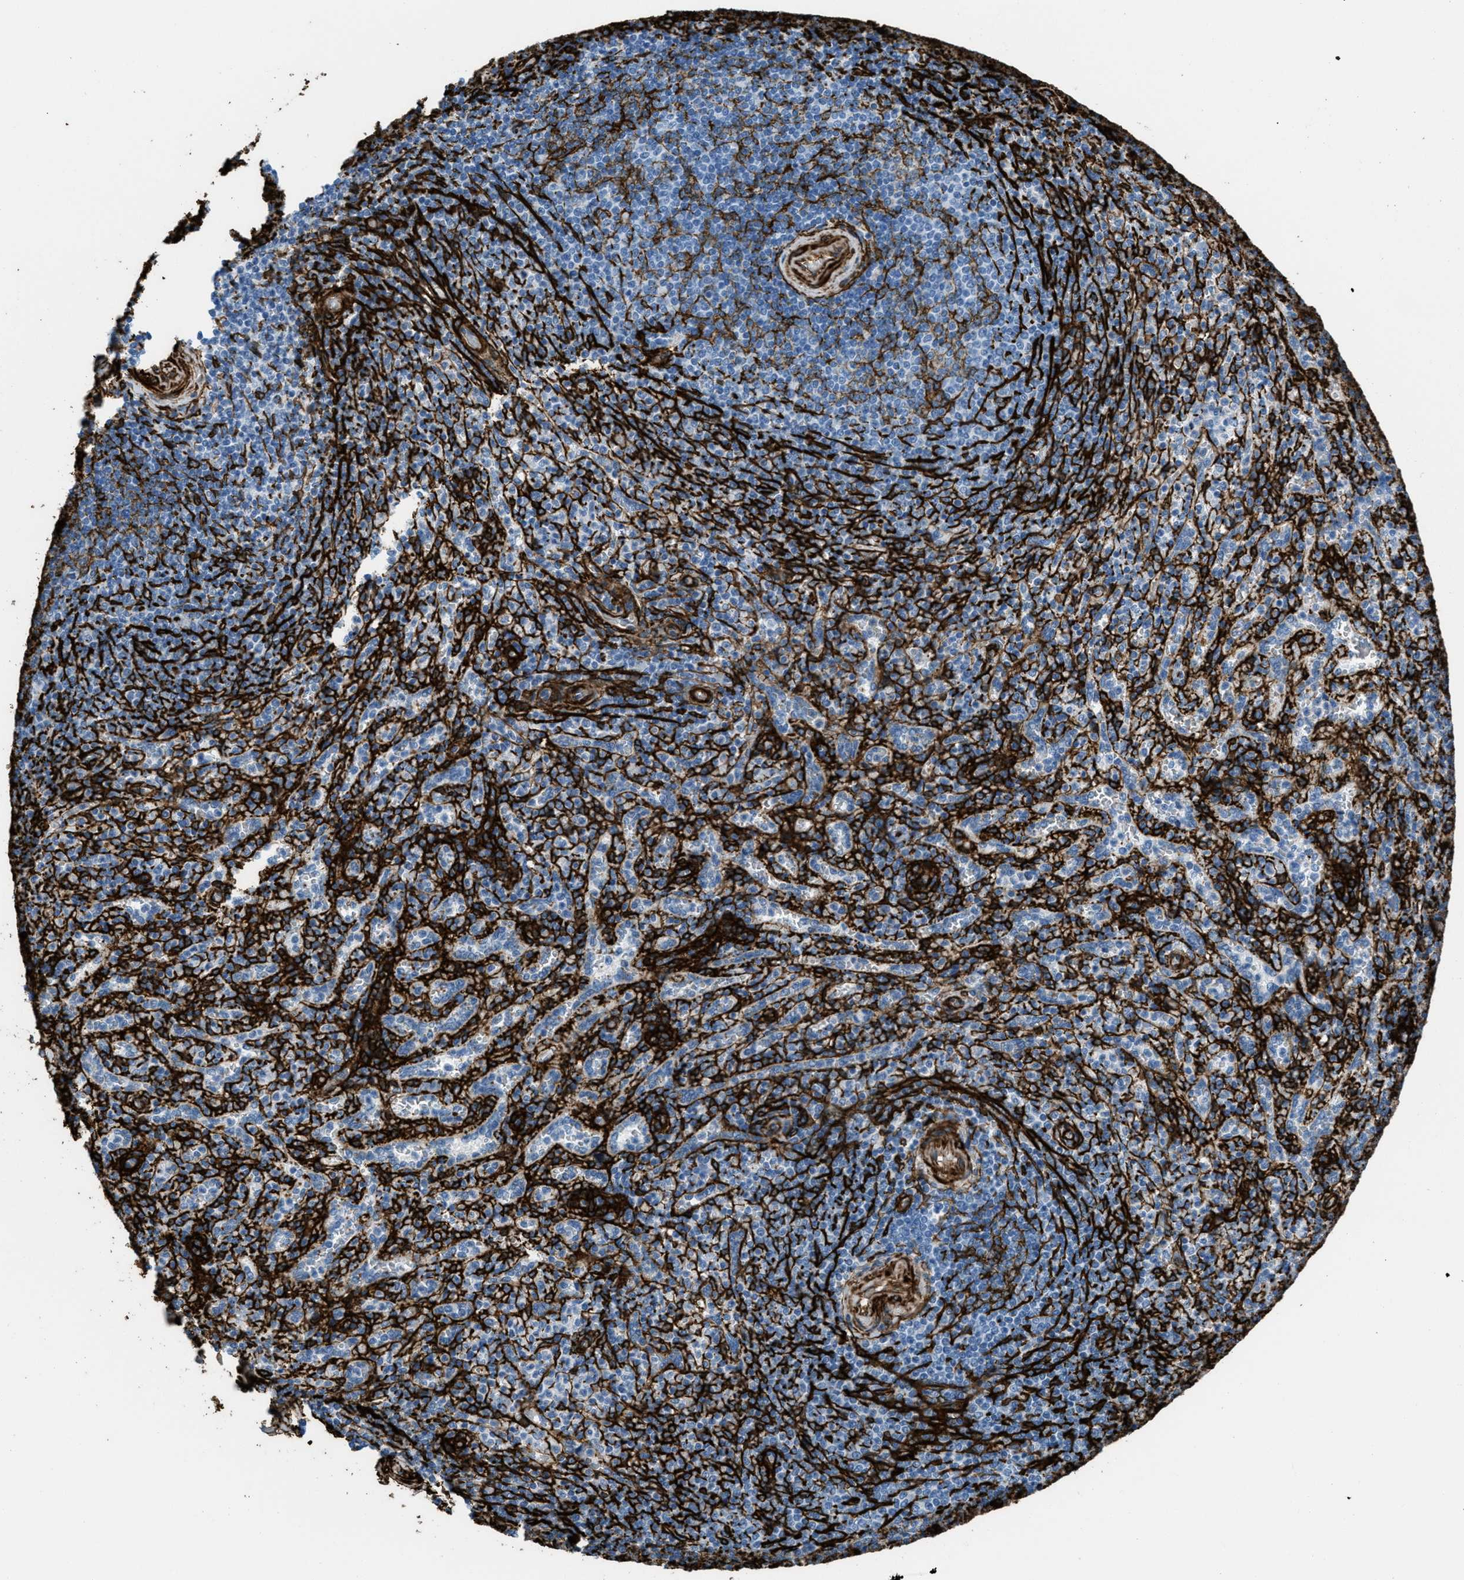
{"staining": {"intensity": "negative", "quantity": "none", "location": "none"}, "tissue": "spleen", "cell_type": "Cells in red pulp", "image_type": "normal", "snomed": [{"axis": "morphology", "description": "Normal tissue, NOS"}, {"axis": "topography", "description": "Spleen"}], "caption": "High magnification brightfield microscopy of normal spleen stained with DAB (3,3'-diaminobenzidine) (brown) and counterstained with hematoxylin (blue): cells in red pulp show no significant expression.", "gene": "CALD1", "patient": {"sex": "male", "age": 36}}